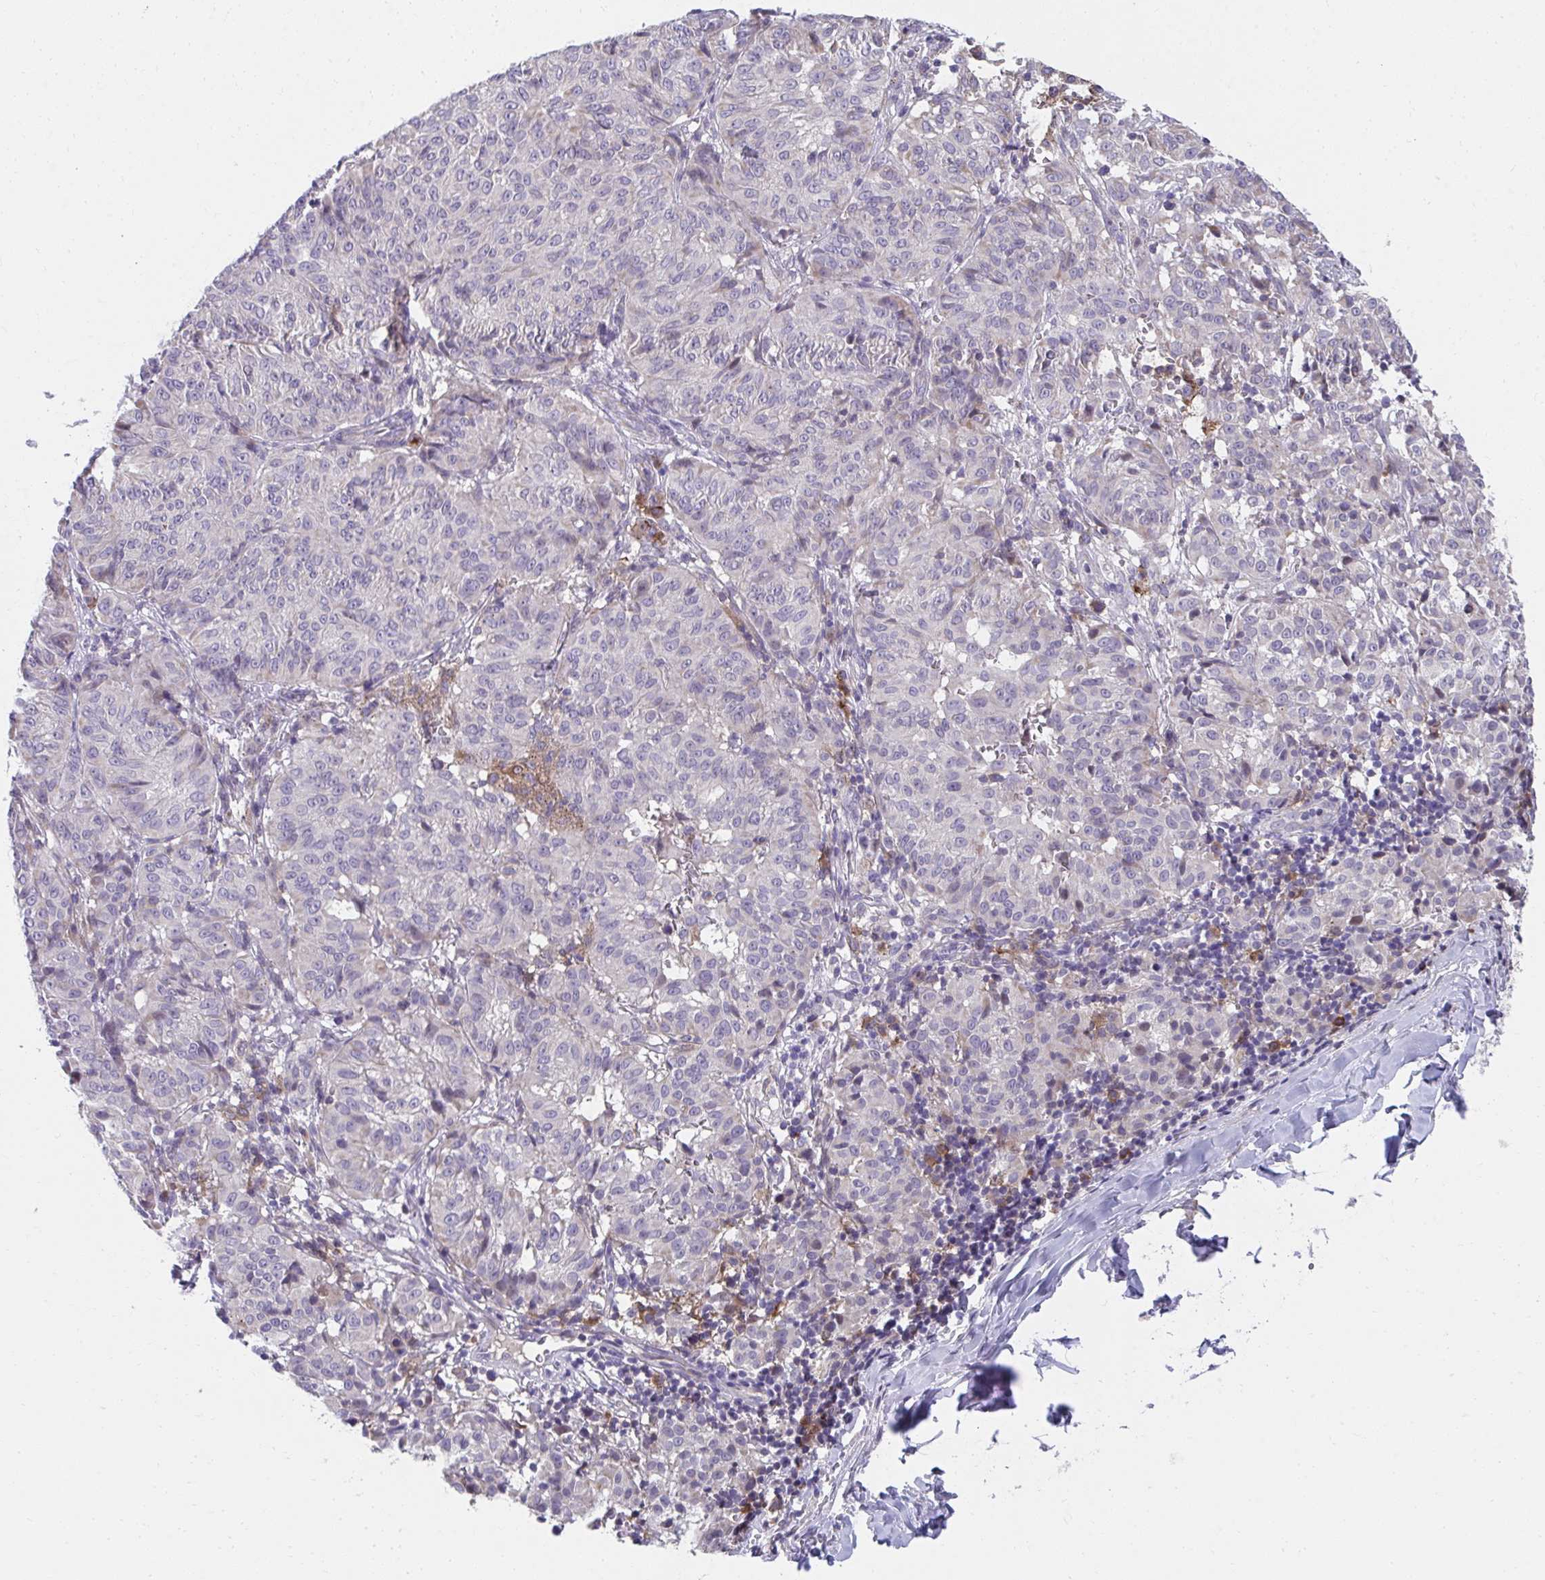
{"staining": {"intensity": "negative", "quantity": "none", "location": "none"}, "tissue": "melanoma", "cell_type": "Tumor cells", "image_type": "cancer", "snomed": [{"axis": "morphology", "description": "Malignant melanoma, NOS"}, {"axis": "topography", "description": "Skin"}], "caption": "High power microscopy photomicrograph of an immunohistochemistry (IHC) histopathology image of melanoma, revealing no significant positivity in tumor cells.", "gene": "SLAMF7", "patient": {"sex": "female", "age": 72}}